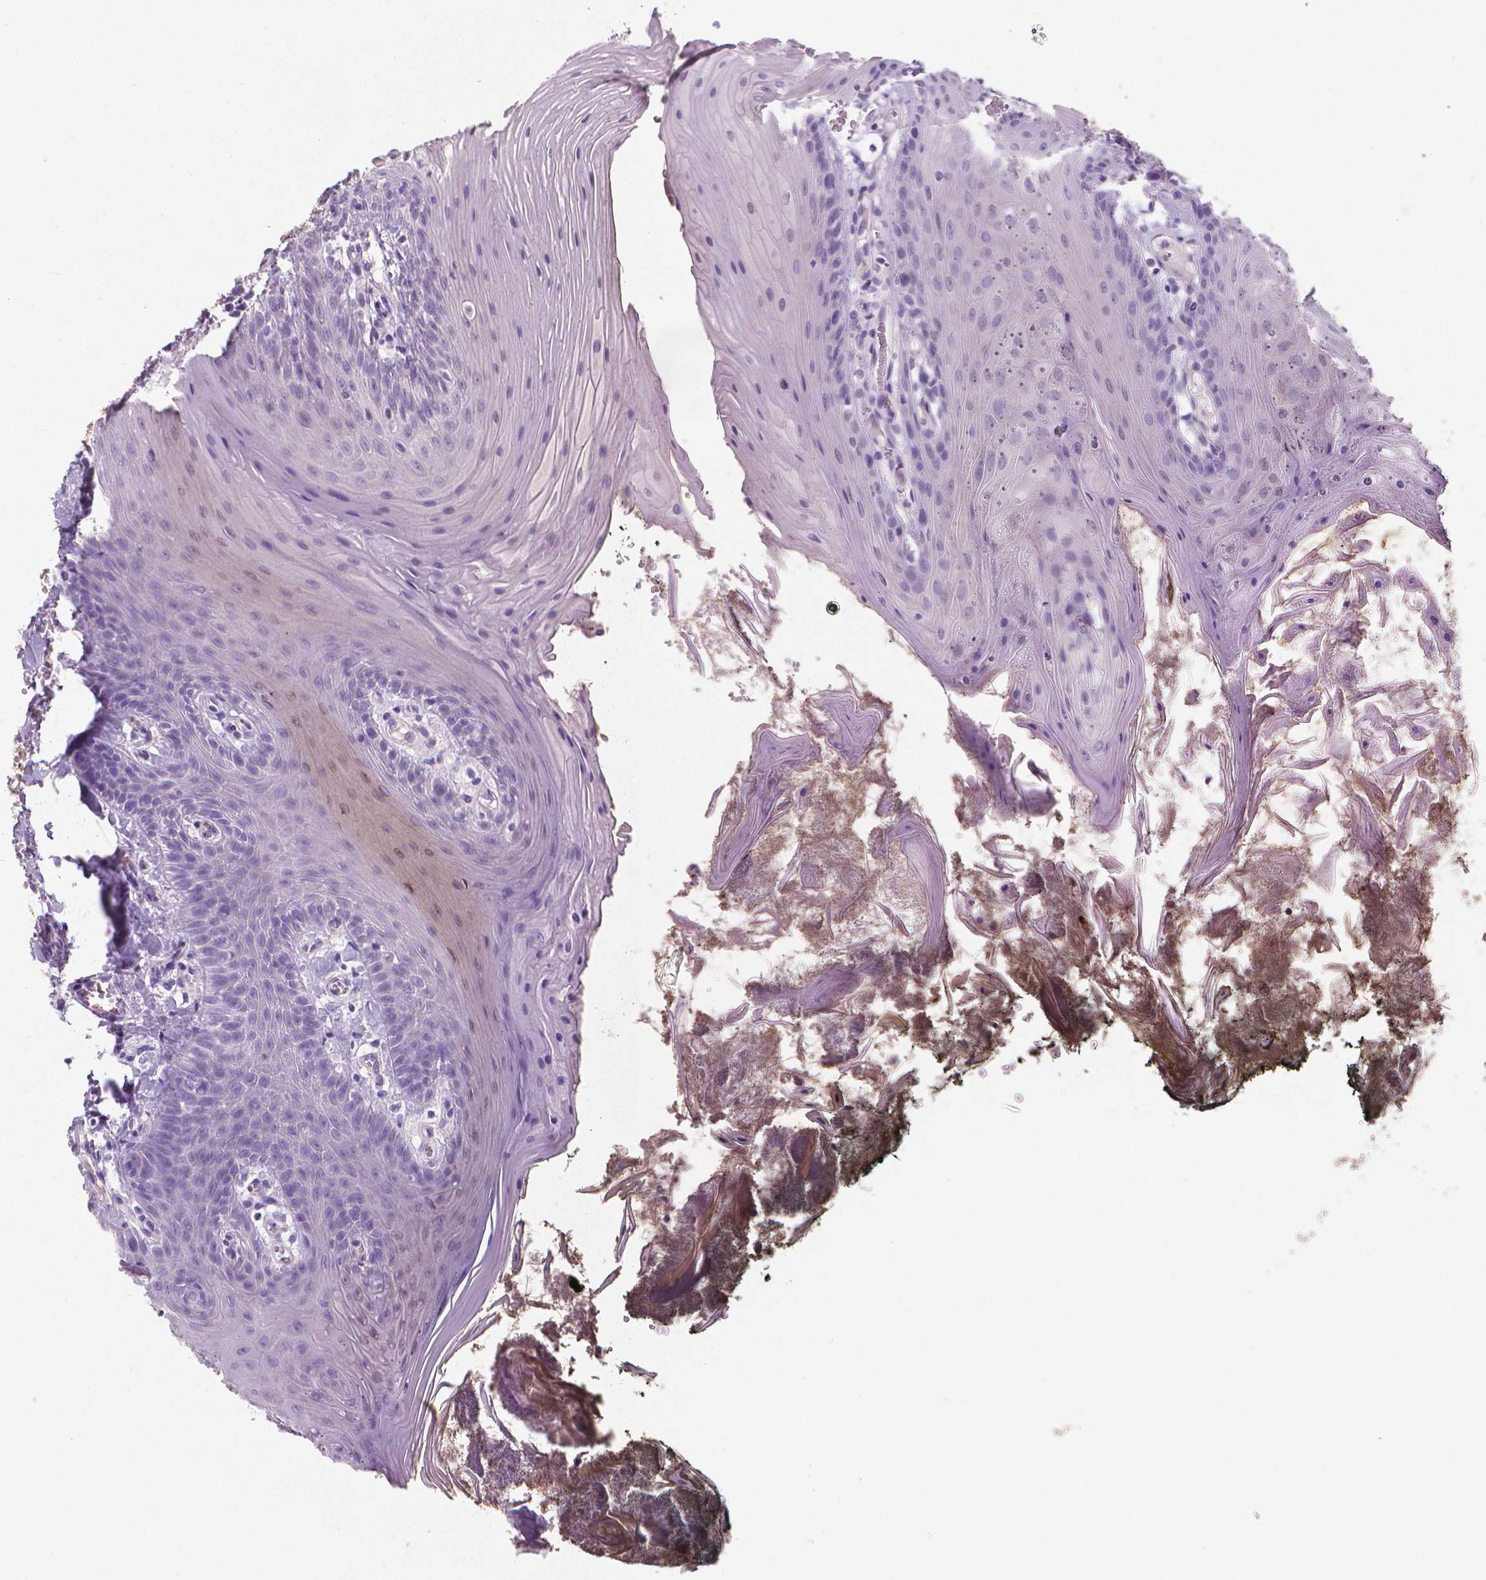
{"staining": {"intensity": "negative", "quantity": "none", "location": "none"}, "tissue": "oral mucosa", "cell_type": "Squamous epithelial cells", "image_type": "normal", "snomed": [{"axis": "morphology", "description": "Normal tissue, NOS"}, {"axis": "topography", "description": "Oral tissue"}], "caption": "This photomicrograph is of unremarkable oral mucosa stained with IHC to label a protein in brown with the nuclei are counter-stained blue. There is no expression in squamous epithelial cells.", "gene": "XPNPEP2", "patient": {"sex": "male", "age": 9}}